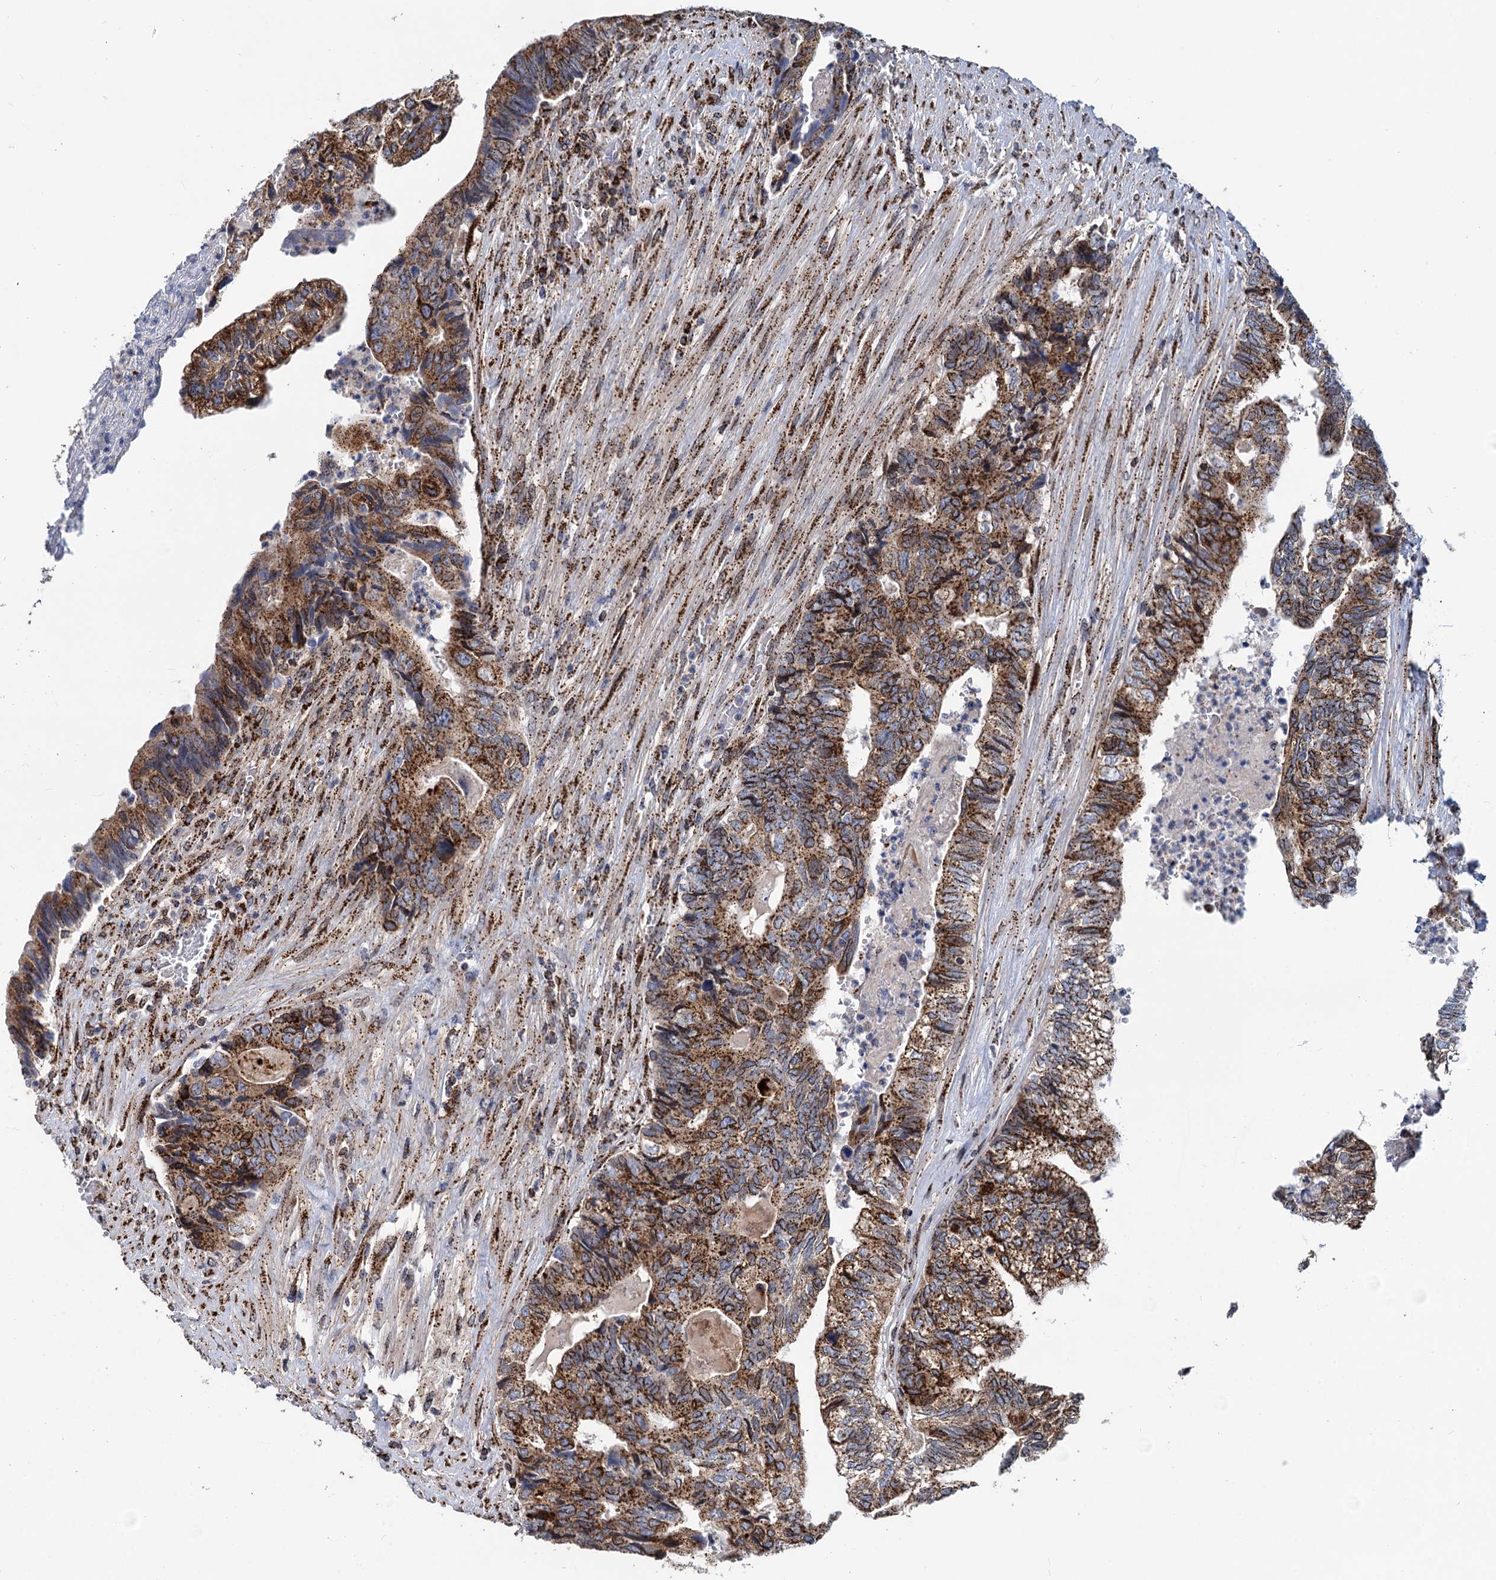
{"staining": {"intensity": "strong", "quantity": ">75%", "location": "cytoplasmic/membranous"}, "tissue": "colorectal cancer", "cell_type": "Tumor cells", "image_type": "cancer", "snomed": [{"axis": "morphology", "description": "Adenocarcinoma, NOS"}, {"axis": "topography", "description": "Colon"}], "caption": "Immunohistochemistry (IHC) photomicrograph of colorectal cancer (adenocarcinoma) stained for a protein (brown), which shows high levels of strong cytoplasmic/membranous positivity in about >75% of tumor cells.", "gene": "SUPT20H", "patient": {"sex": "female", "age": 67}}